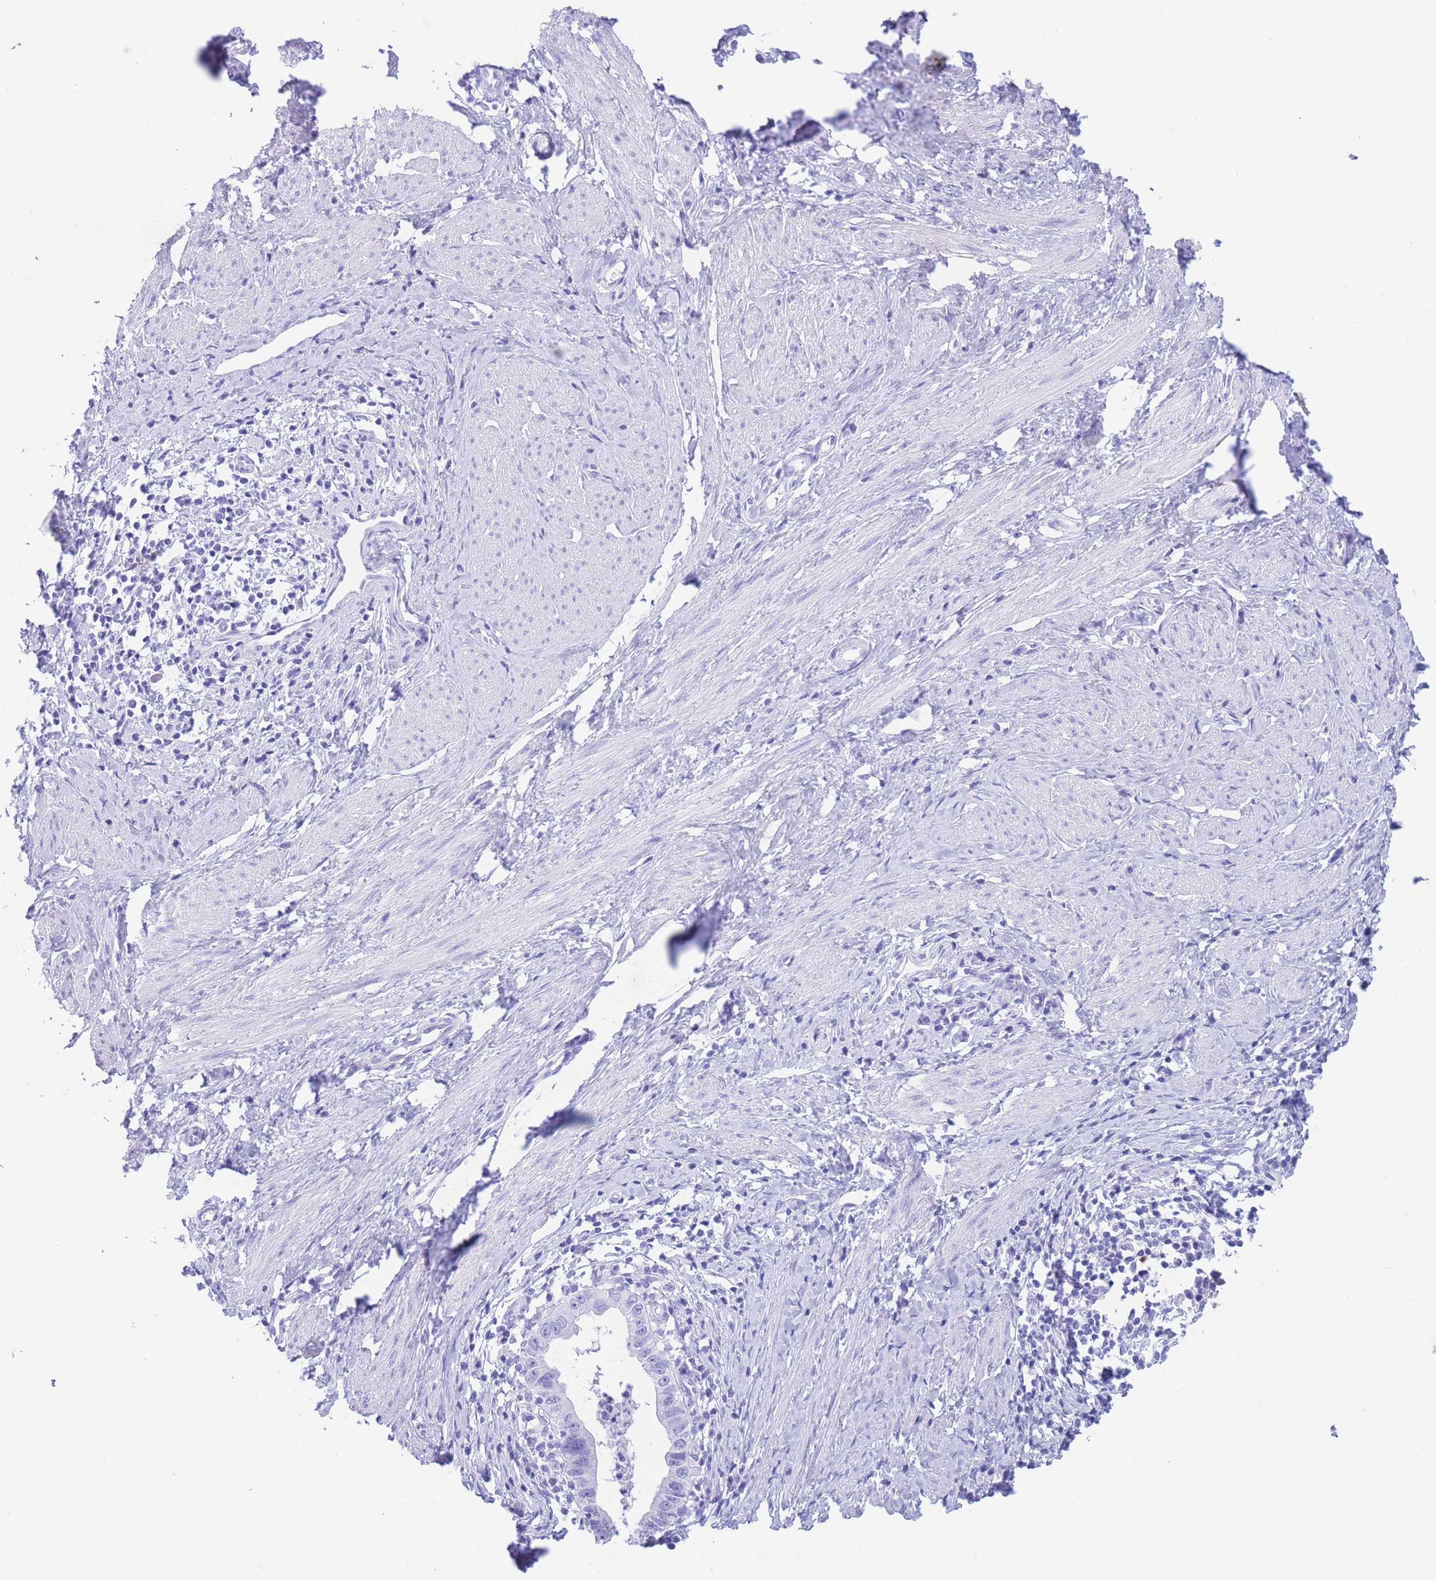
{"staining": {"intensity": "negative", "quantity": "none", "location": "none"}, "tissue": "cervical cancer", "cell_type": "Tumor cells", "image_type": "cancer", "snomed": [{"axis": "morphology", "description": "Adenocarcinoma, NOS"}, {"axis": "topography", "description": "Cervix"}], "caption": "DAB immunohistochemical staining of cervical cancer (adenocarcinoma) demonstrates no significant positivity in tumor cells.", "gene": "SLCO1B3", "patient": {"sex": "female", "age": 36}}